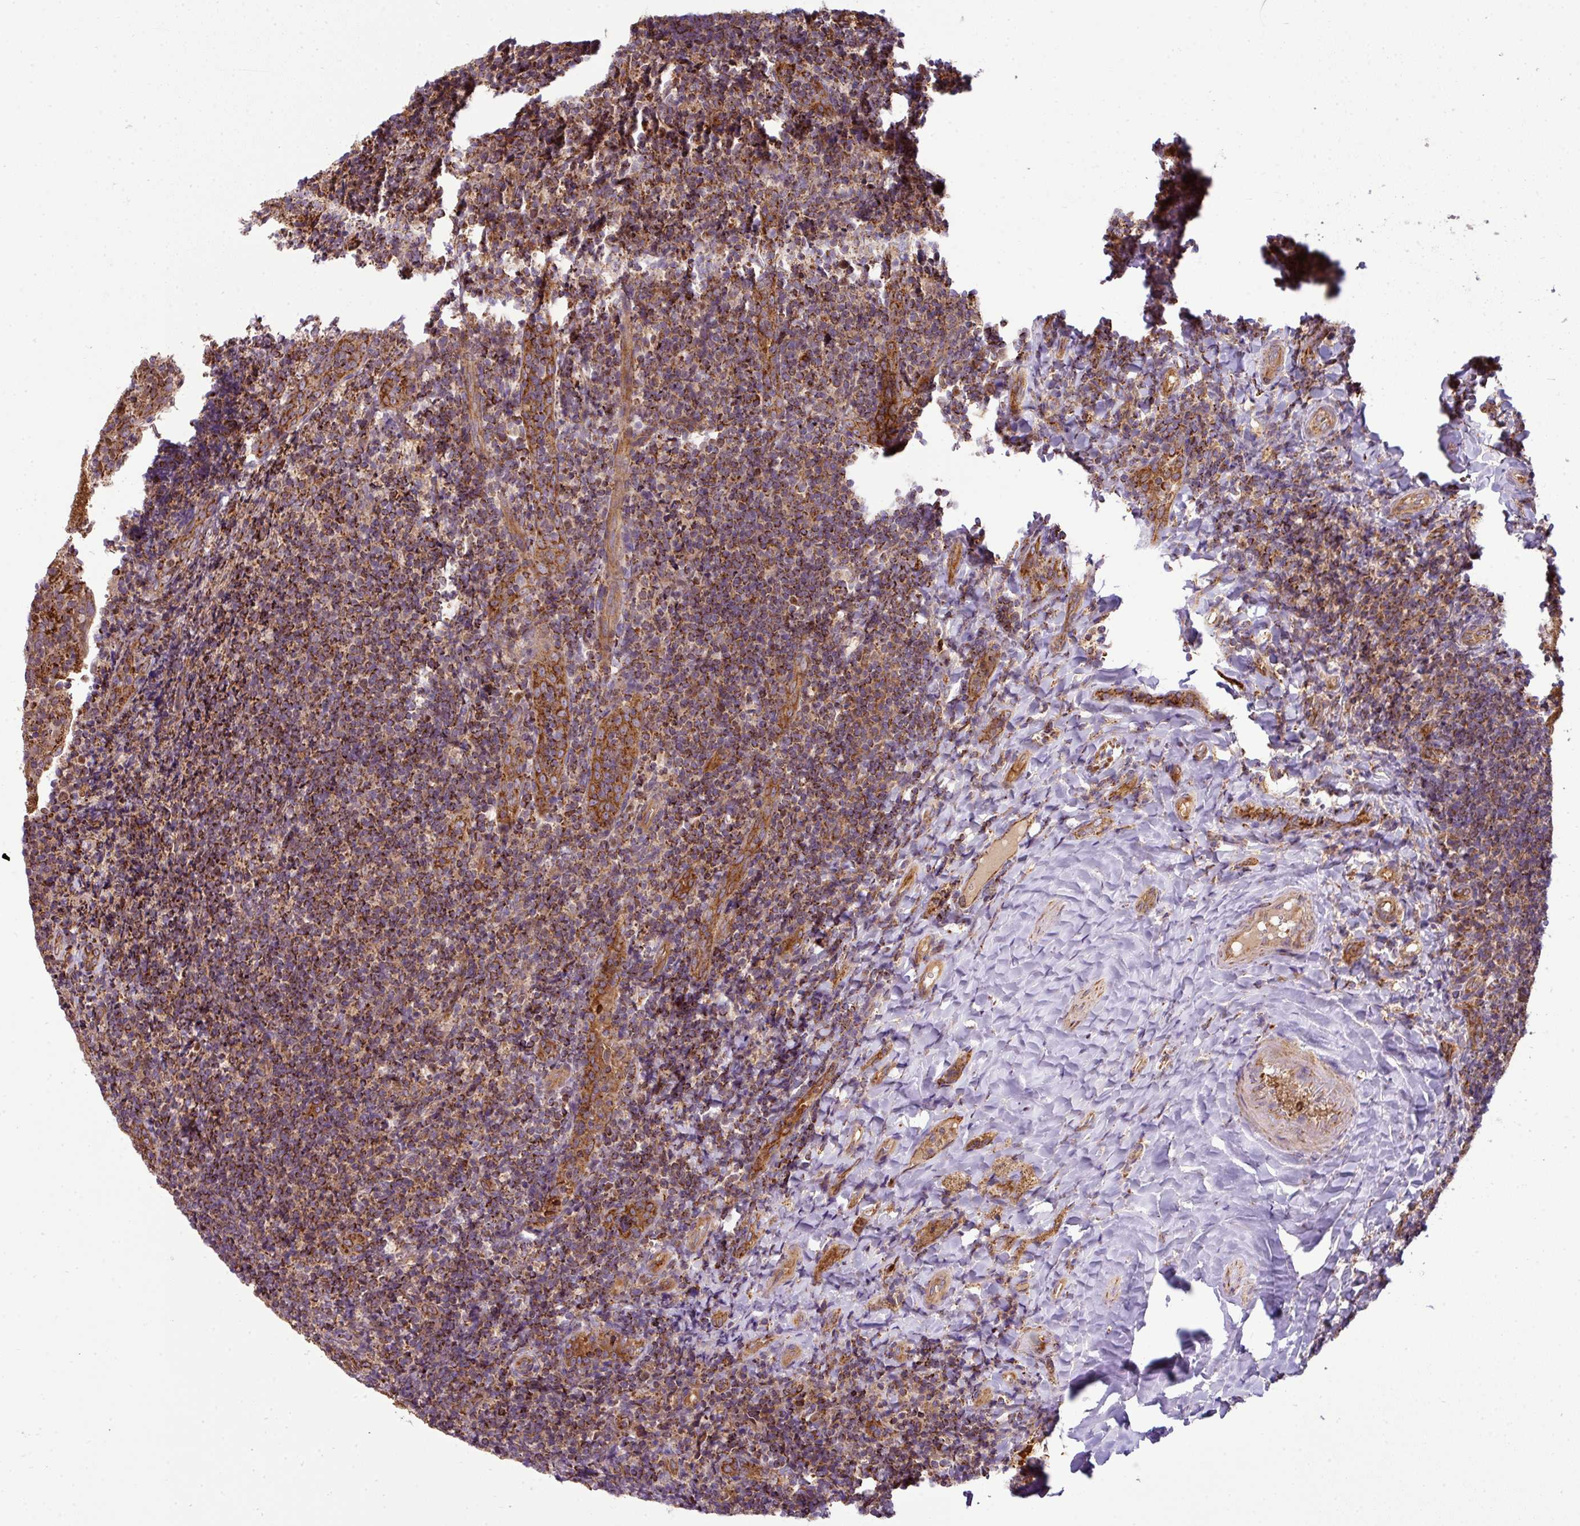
{"staining": {"intensity": "moderate", "quantity": "25%-75%", "location": "nuclear"}, "tissue": "tonsil", "cell_type": "Germinal center cells", "image_type": "normal", "snomed": [{"axis": "morphology", "description": "Normal tissue, NOS"}, {"axis": "topography", "description": "Tonsil"}], "caption": "Germinal center cells reveal medium levels of moderate nuclear staining in approximately 25%-75% of cells in normal tonsil.", "gene": "PRELID3B", "patient": {"sex": "female", "age": 10}}